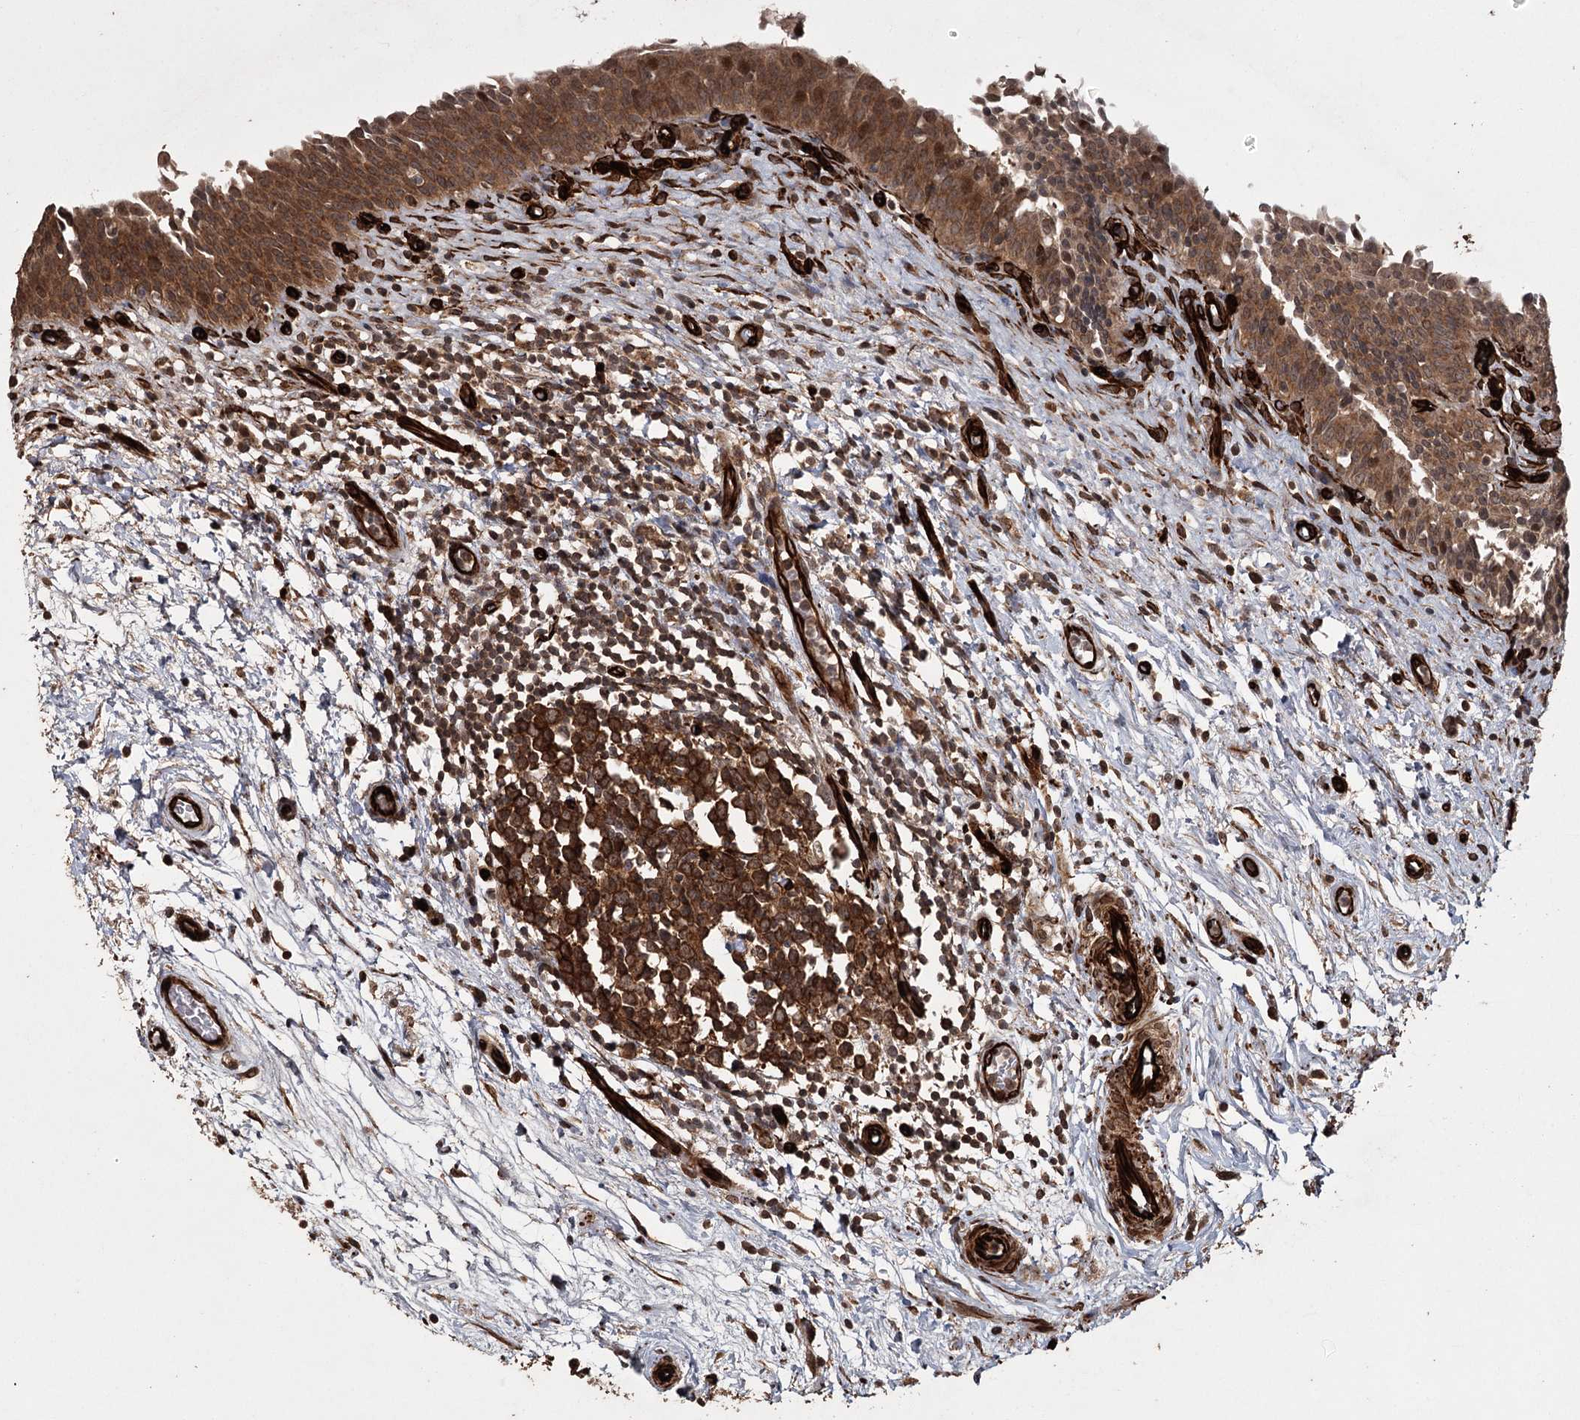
{"staining": {"intensity": "moderate", "quantity": ">75%", "location": "cytoplasmic/membranous,nuclear"}, "tissue": "urinary bladder", "cell_type": "Urothelial cells", "image_type": "normal", "snomed": [{"axis": "morphology", "description": "Normal tissue, NOS"}, {"axis": "topography", "description": "Urinary bladder"}], "caption": "Immunohistochemistry (IHC) photomicrograph of benign urinary bladder: human urinary bladder stained using immunohistochemistry reveals medium levels of moderate protein expression localized specifically in the cytoplasmic/membranous,nuclear of urothelial cells, appearing as a cytoplasmic/membranous,nuclear brown color.", "gene": "RPAP3", "patient": {"sex": "male", "age": 83}}